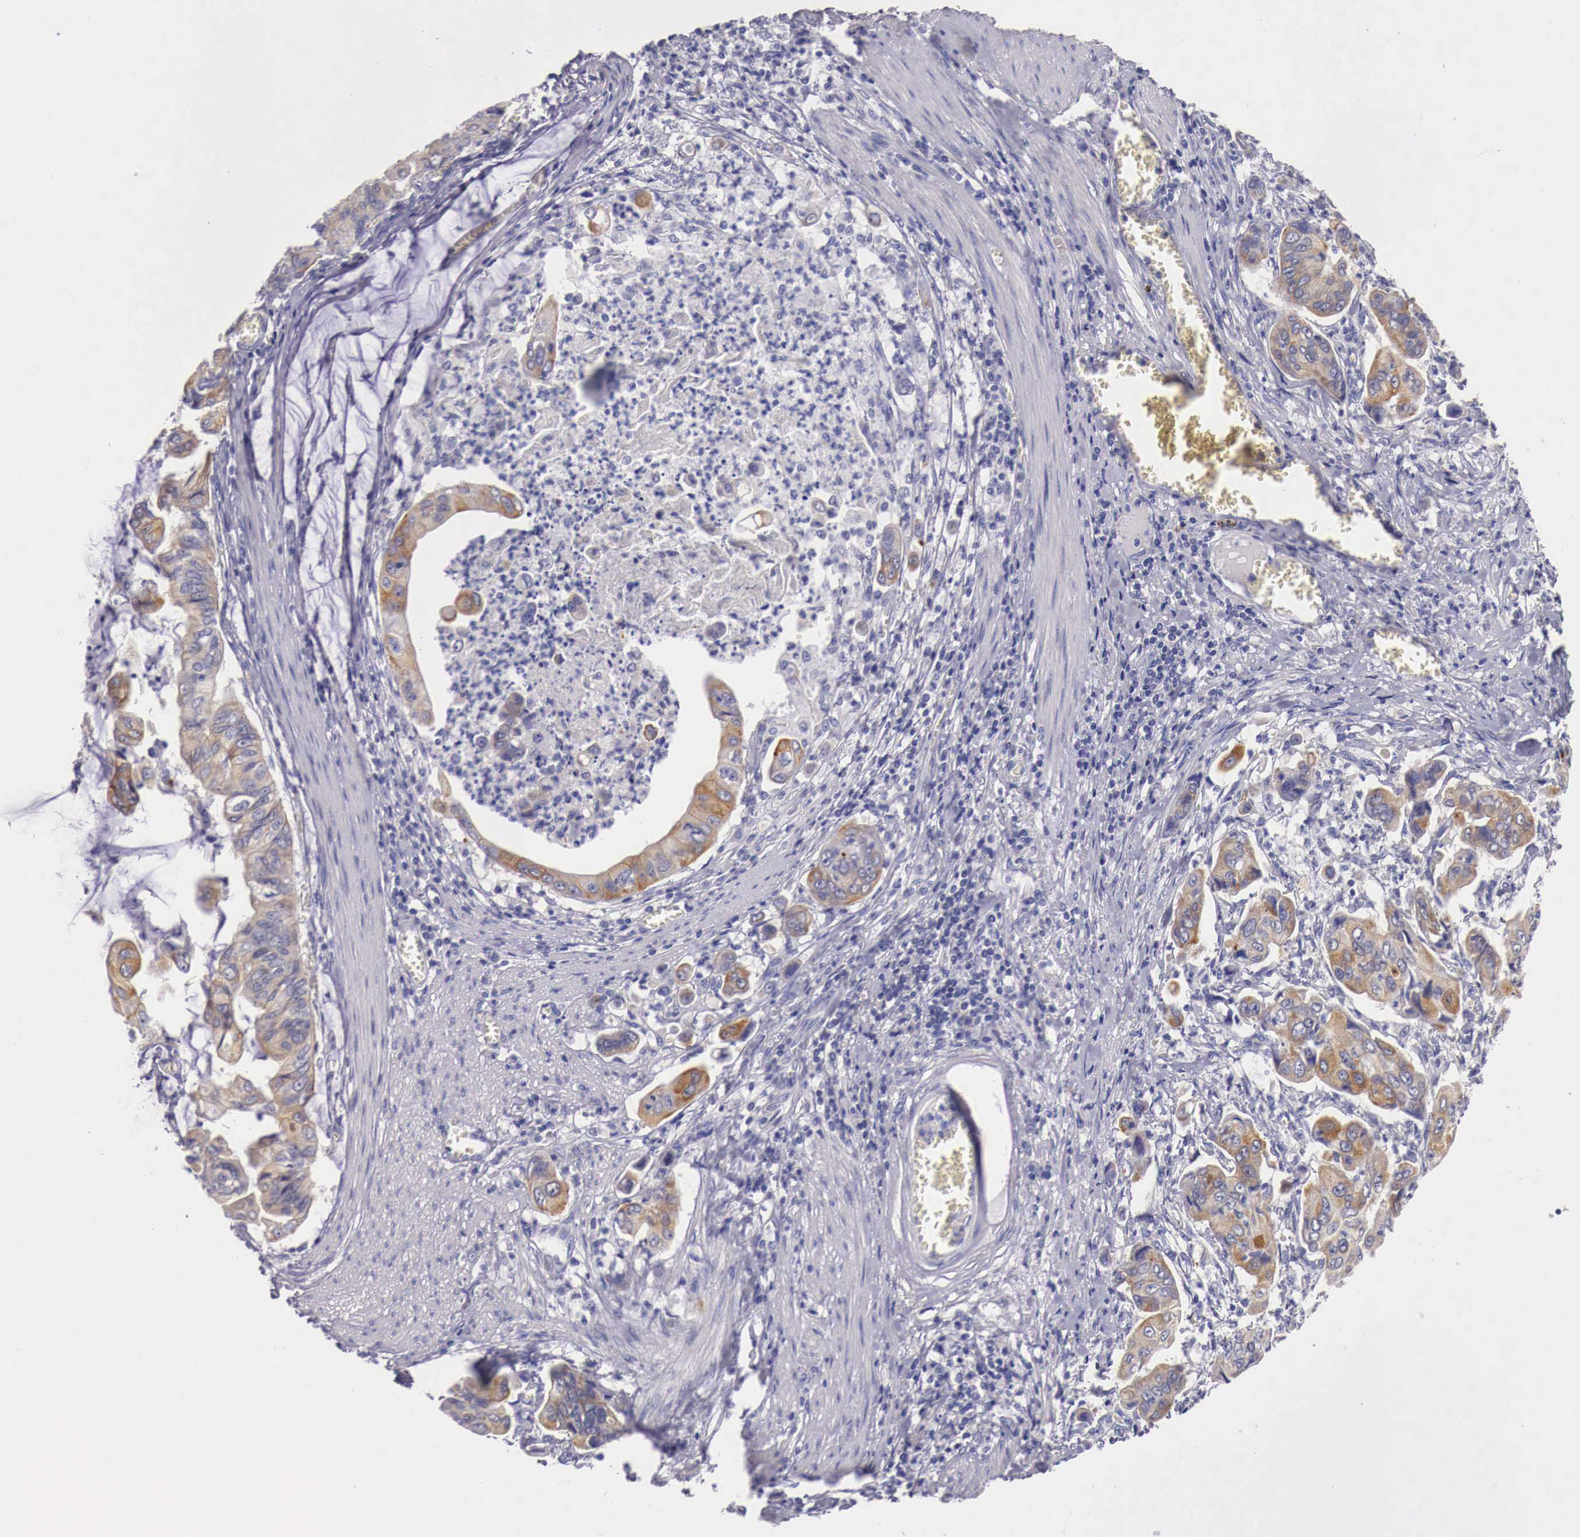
{"staining": {"intensity": "weak", "quantity": ">75%", "location": "cytoplasmic/membranous"}, "tissue": "stomach cancer", "cell_type": "Tumor cells", "image_type": "cancer", "snomed": [{"axis": "morphology", "description": "Adenocarcinoma, NOS"}, {"axis": "topography", "description": "Stomach, upper"}], "caption": "Weak cytoplasmic/membranous protein staining is identified in approximately >75% of tumor cells in stomach cancer (adenocarcinoma).", "gene": "NREP", "patient": {"sex": "male", "age": 80}}